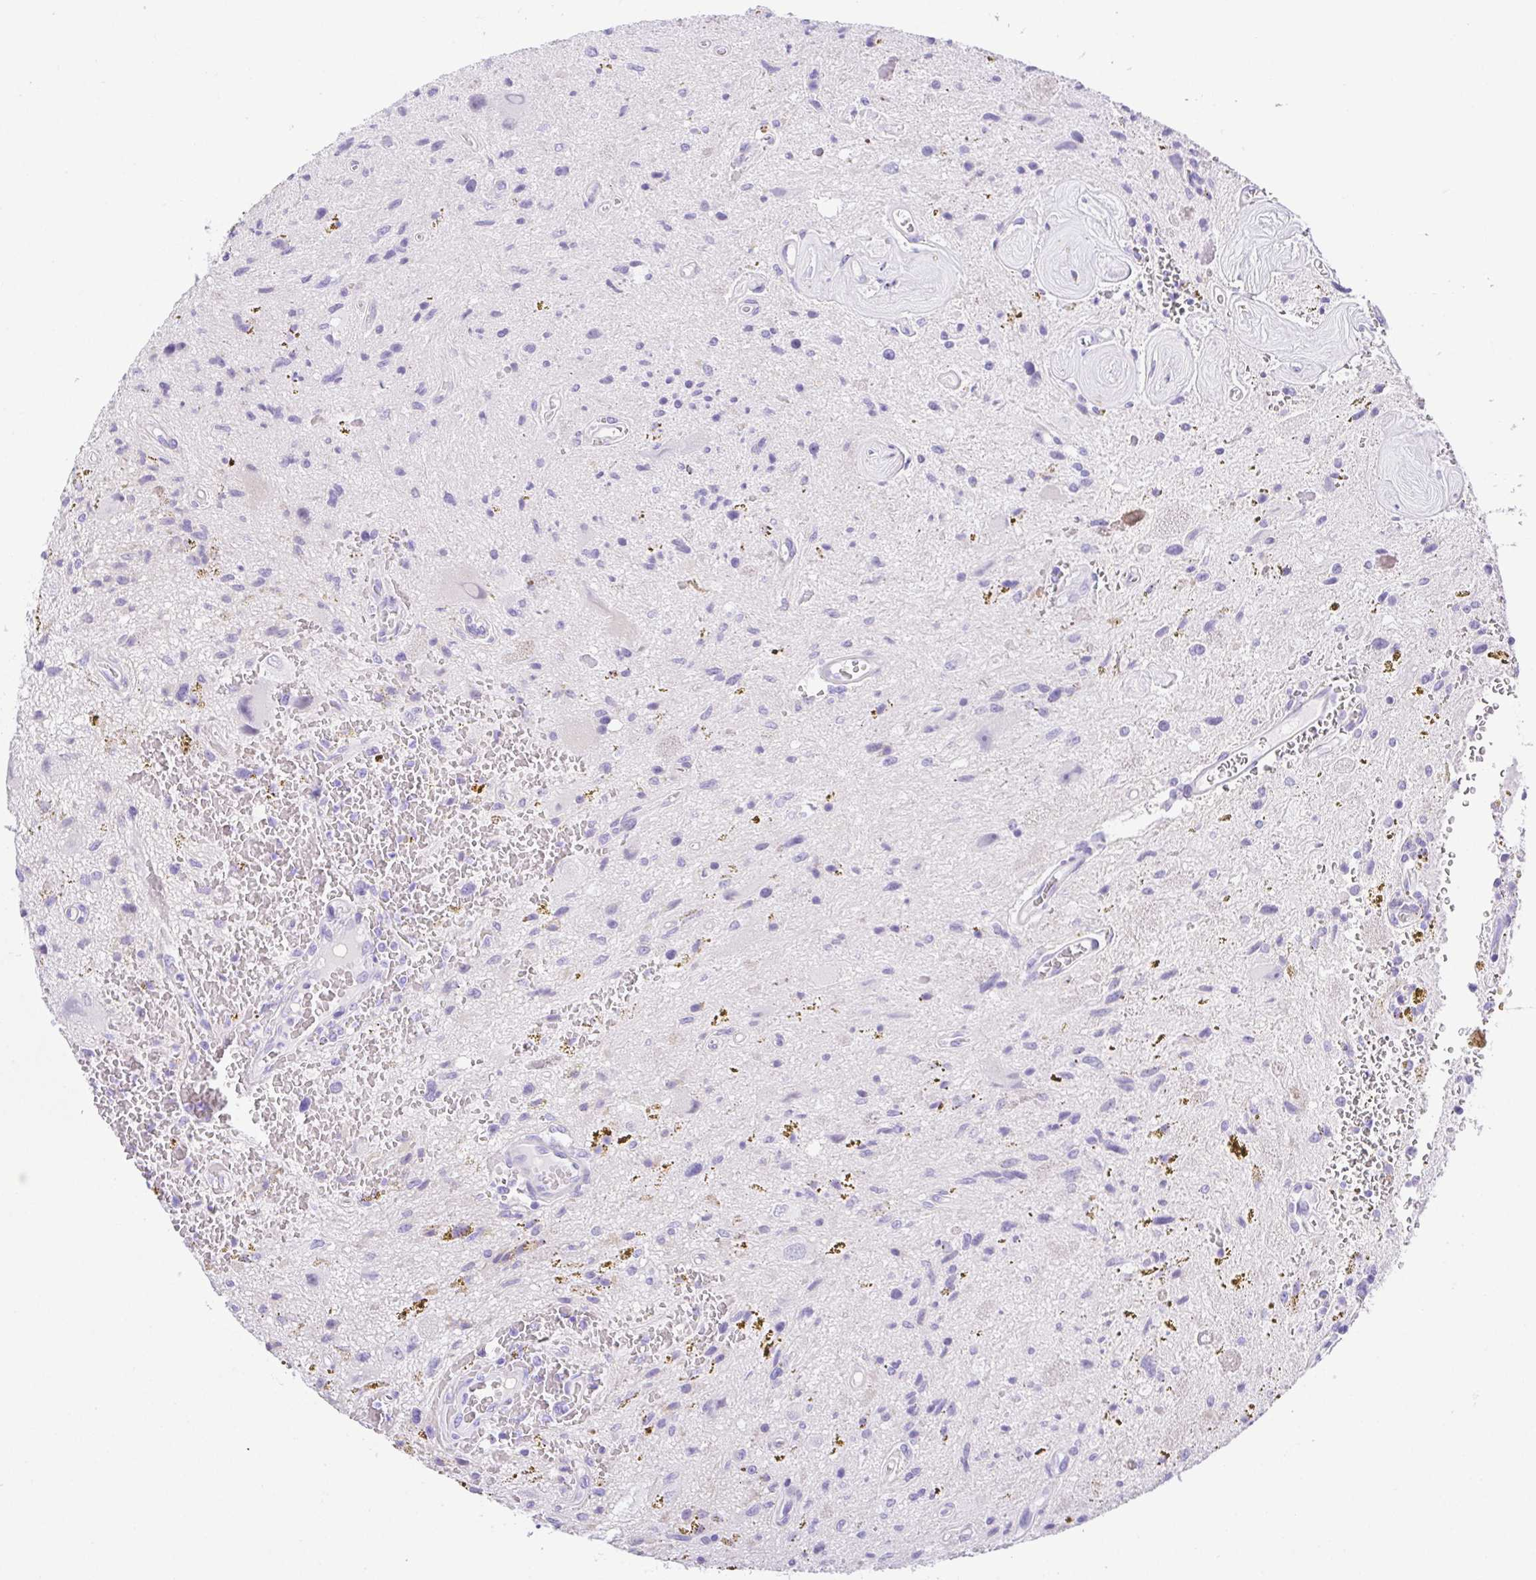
{"staining": {"intensity": "negative", "quantity": "none", "location": "none"}, "tissue": "glioma", "cell_type": "Tumor cells", "image_type": "cancer", "snomed": [{"axis": "morphology", "description": "Glioma, malignant, Low grade"}, {"axis": "topography", "description": "Cerebellum"}], "caption": "Immunohistochemistry (IHC) image of glioma stained for a protein (brown), which exhibits no staining in tumor cells.", "gene": "LUZP4", "patient": {"sex": "female", "age": 14}}